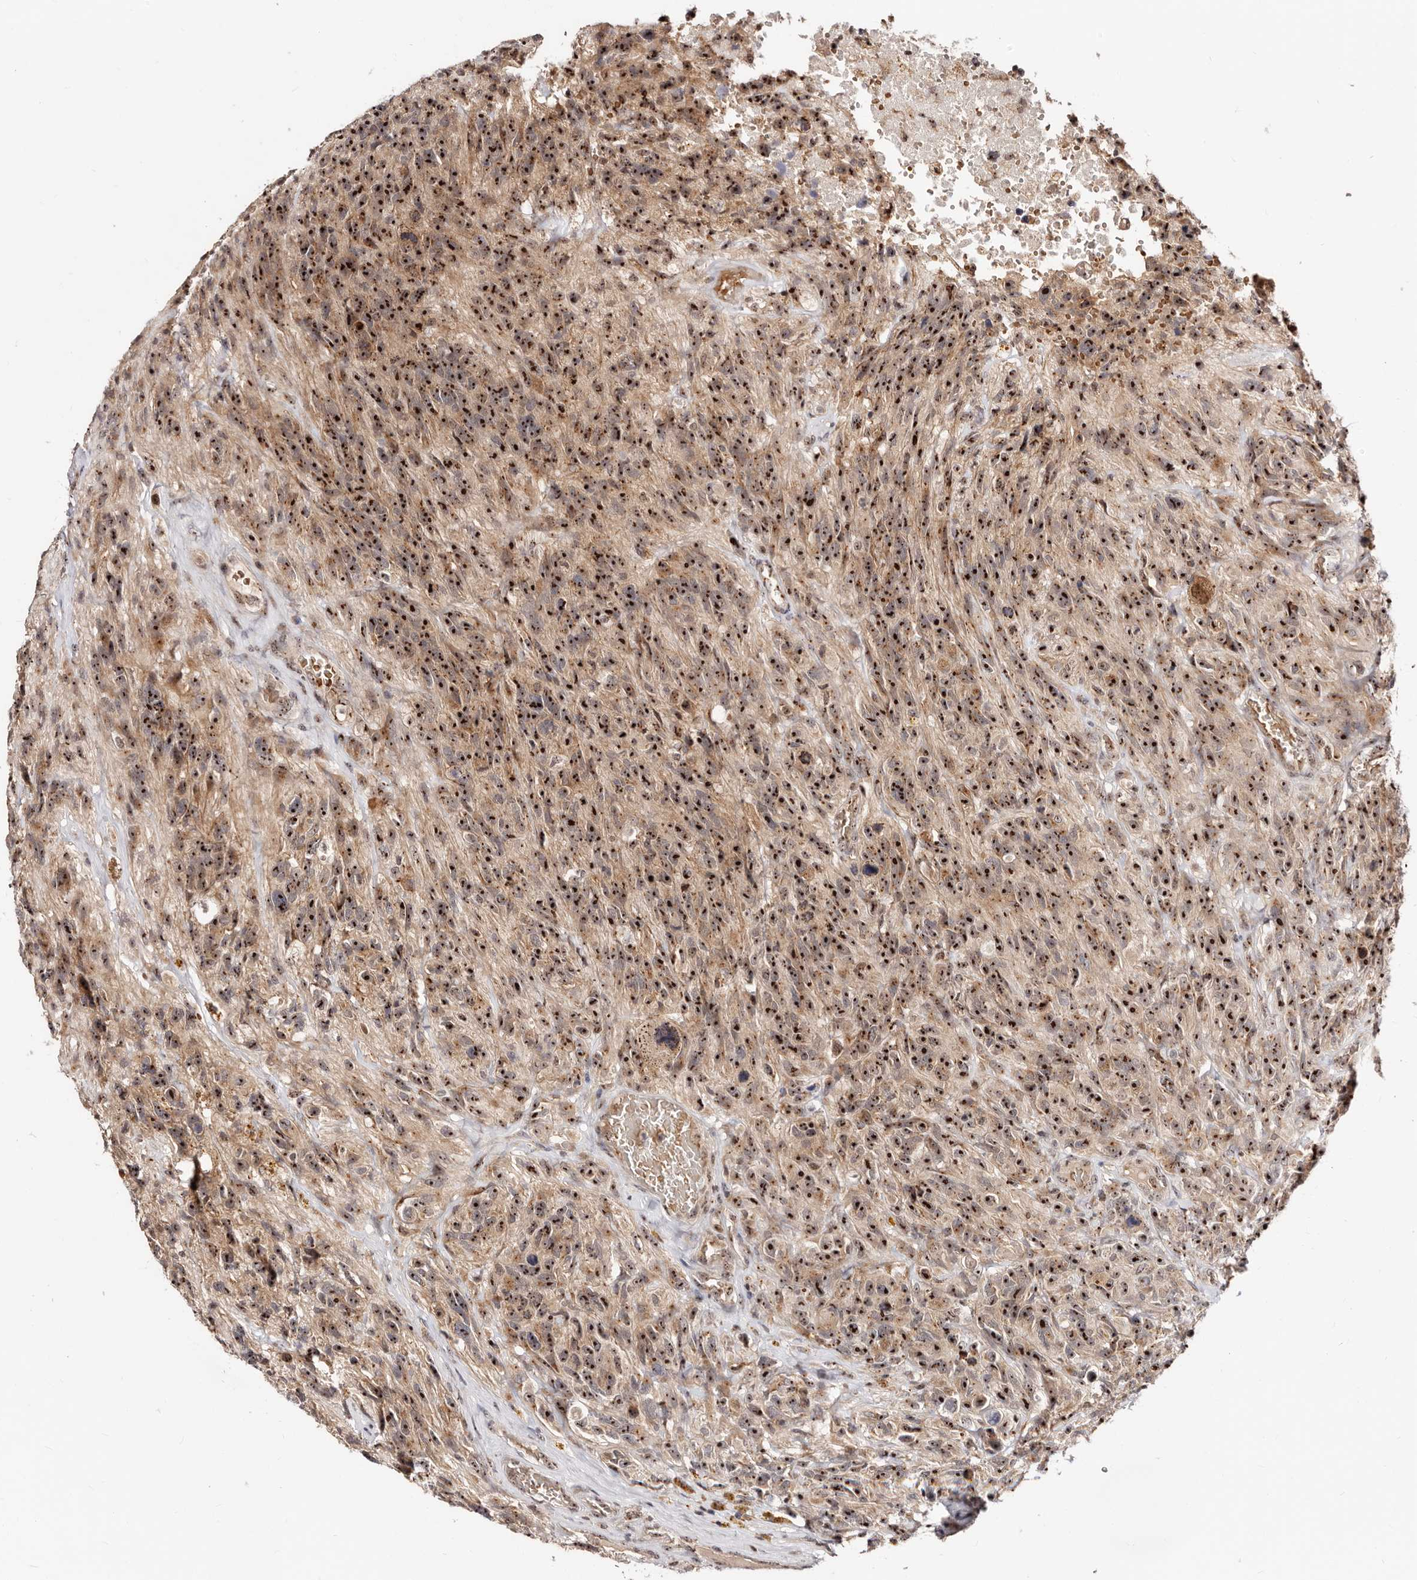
{"staining": {"intensity": "strong", "quantity": ">75%", "location": "nuclear"}, "tissue": "glioma", "cell_type": "Tumor cells", "image_type": "cancer", "snomed": [{"axis": "morphology", "description": "Glioma, malignant, High grade"}, {"axis": "topography", "description": "Brain"}], "caption": "Brown immunohistochemical staining in glioma displays strong nuclear staining in about >75% of tumor cells.", "gene": "APOL6", "patient": {"sex": "male", "age": 69}}